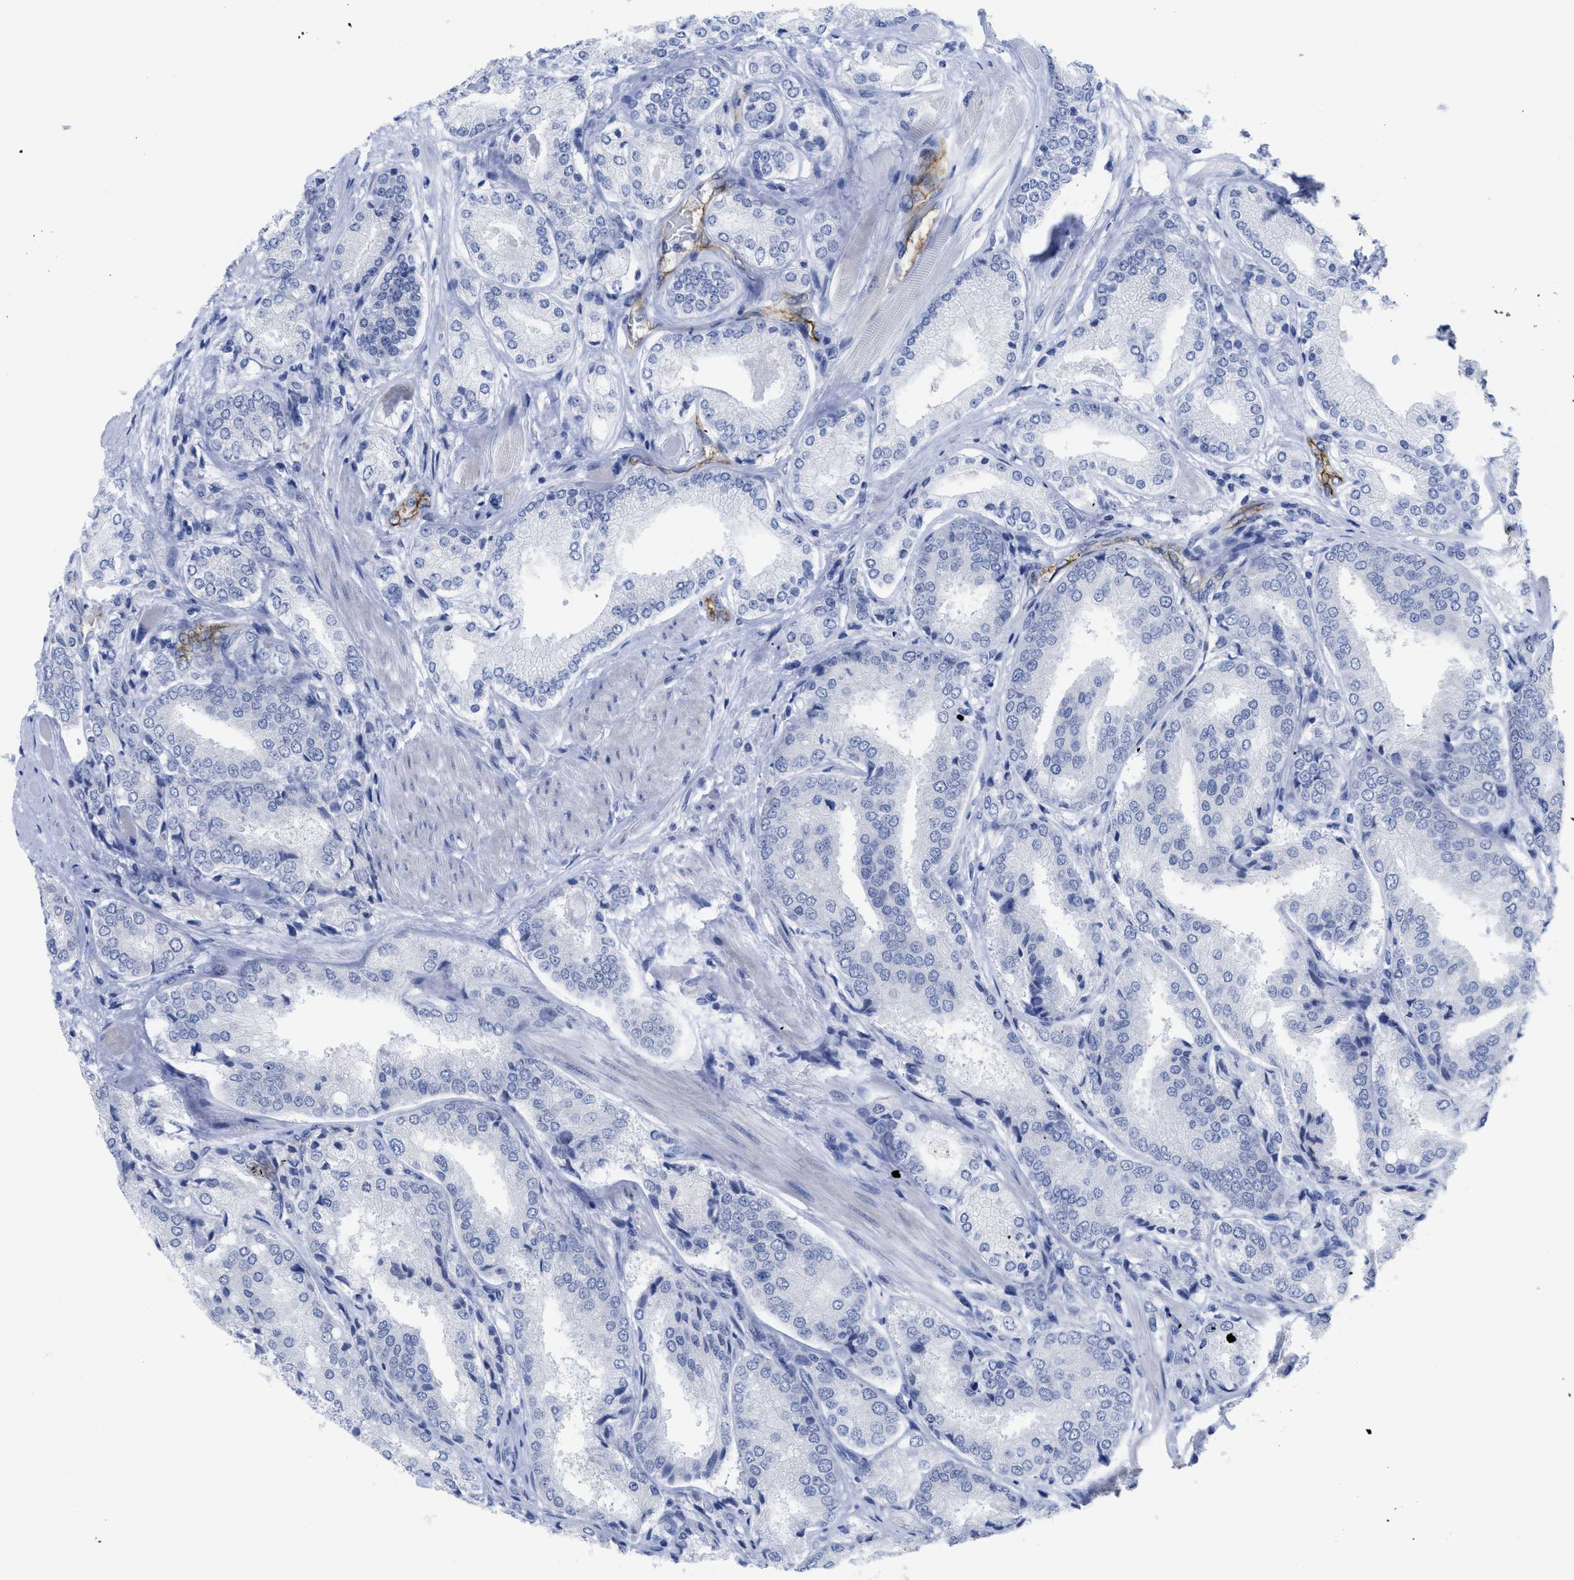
{"staining": {"intensity": "negative", "quantity": "none", "location": "none"}, "tissue": "prostate cancer", "cell_type": "Tumor cells", "image_type": "cancer", "snomed": [{"axis": "morphology", "description": "Adenocarcinoma, High grade"}, {"axis": "topography", "description": "Prostate"}], "caption": "DAB immunohistochemical staining of human adenocarcinoma (high-grade) (prostate) exhibits no significant positivity in tumor cells.", "gene": "ACKR1", "patient": {"sex": "male", "age": 50}}